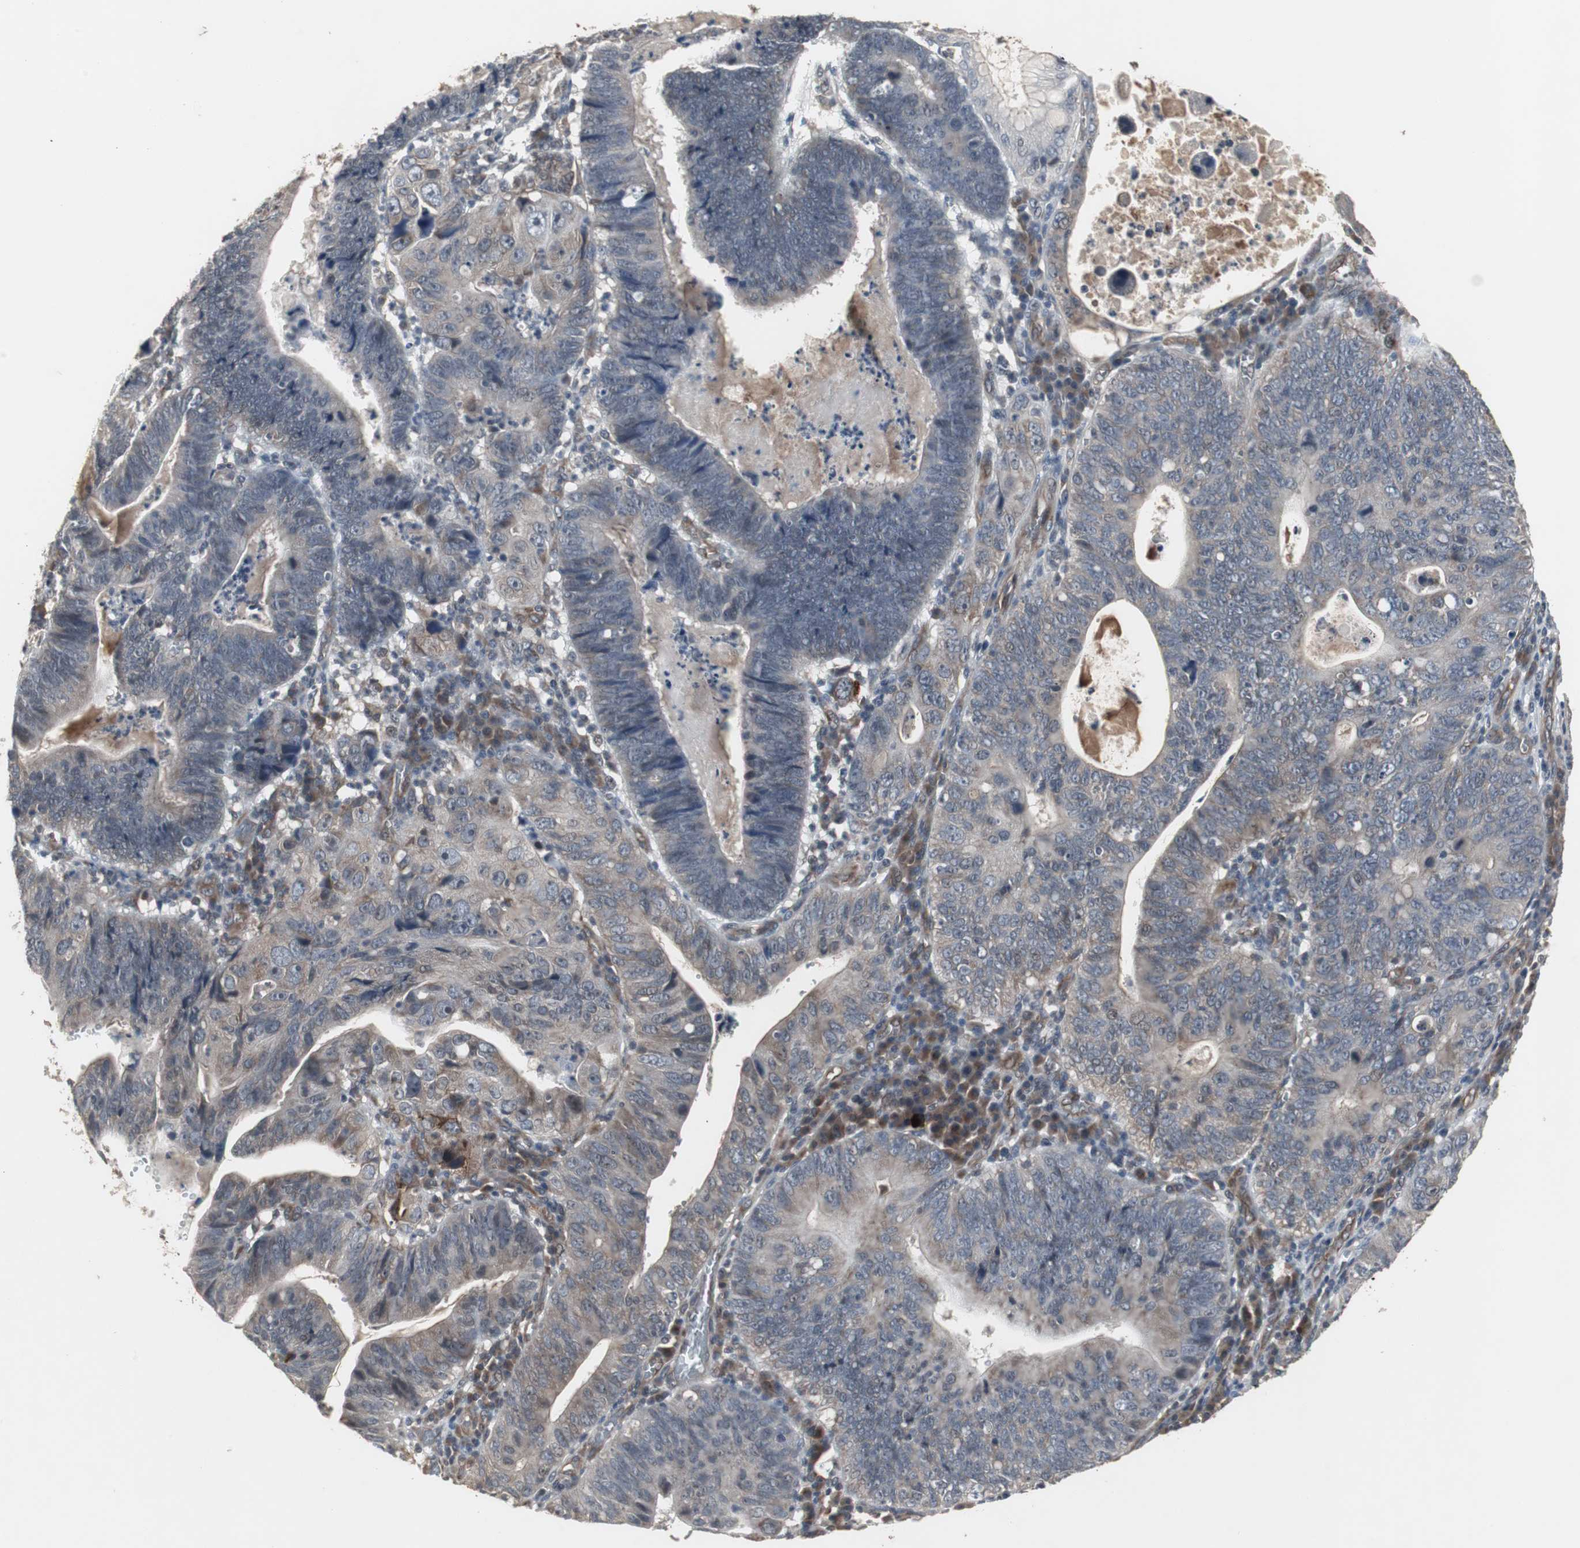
{"staining": {"intensity": "weak", "quantity": ">75%", "location": "cytoplasmic/membranous"}, "tissue": "stomach cancer", "cell_type": "Tumor cells", "image_type": "cancer", "snomed": [{"axis": "morphology", "description": "Adenocarcinoma, NOS"}, {"axis": "topography", "description": "Stomach"}], "caption": "Stomach cancer (adenocarcinoma) tissue shows weak cytoplasmic/membranous staining in approximately >75% of tumor cells", "gene": "ATP2B2", "patient": {"sex": "male", "age": 59}}